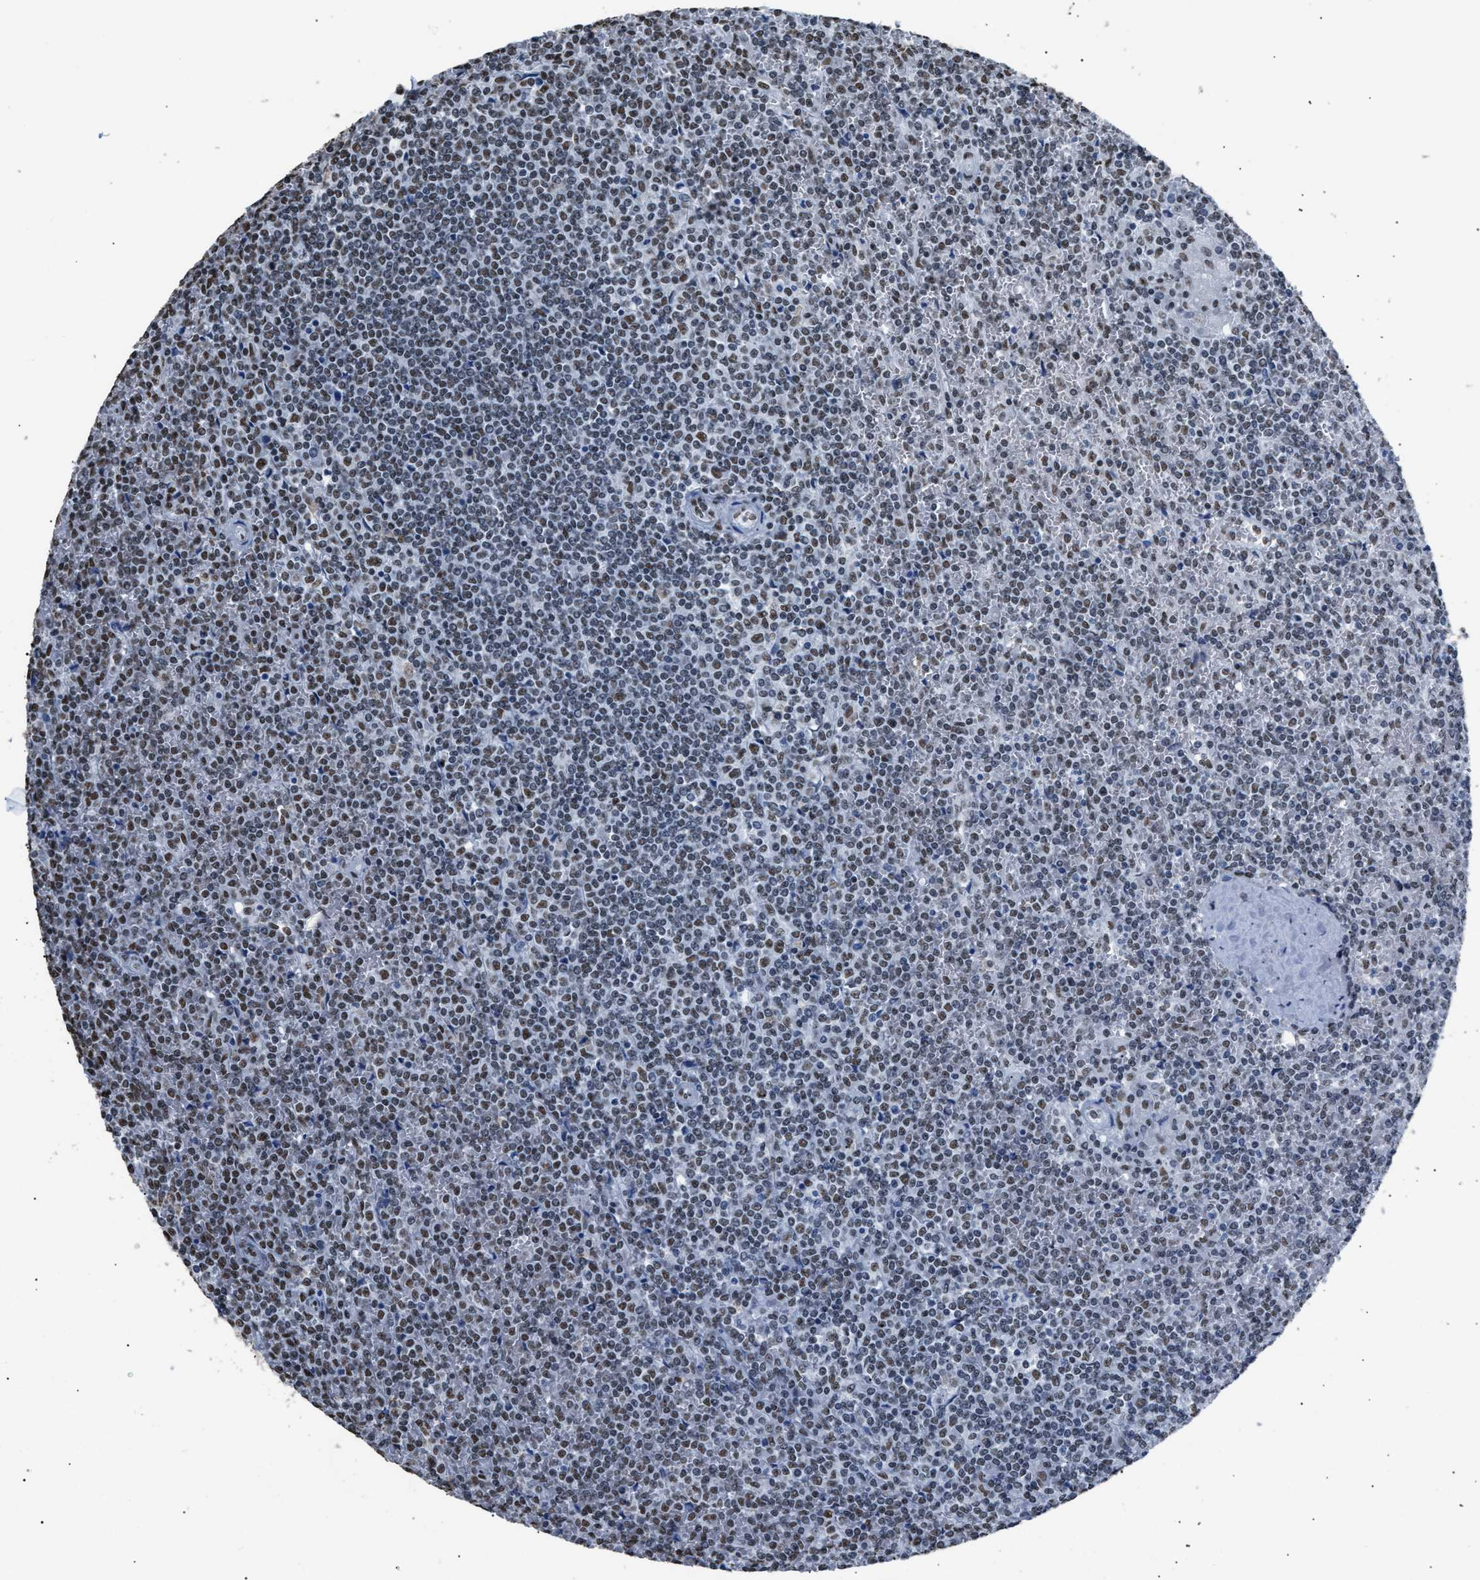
{"staining": {"intensity": "weak", "quantity": "25%-75%", "location": "nuclear"}, "tissue": "lymphoma", "cell_type": "Tumor cells", "image_type": "cancer", "snomed": [{"axis": "morphology", "description": "Malignant lymphoma, non-Hodgkin's type, Low grade"}, {"axis": "topography", "description": "Spleen"}], "caption": "DAB (3,3'-diaminobenzidine) immunohistochemical staining of low-grade malignant lymphoma, non-Hodgkin's type reveals weak nuclear protein positivity in approximately 25%-75% of tumor cells. (DAB (3,3'-diaminobenzidine) = brown stain, brightfield microscopy at high magnification).", "gene": "CCAR2", "patient": {"sex": "female", "age": 19}}